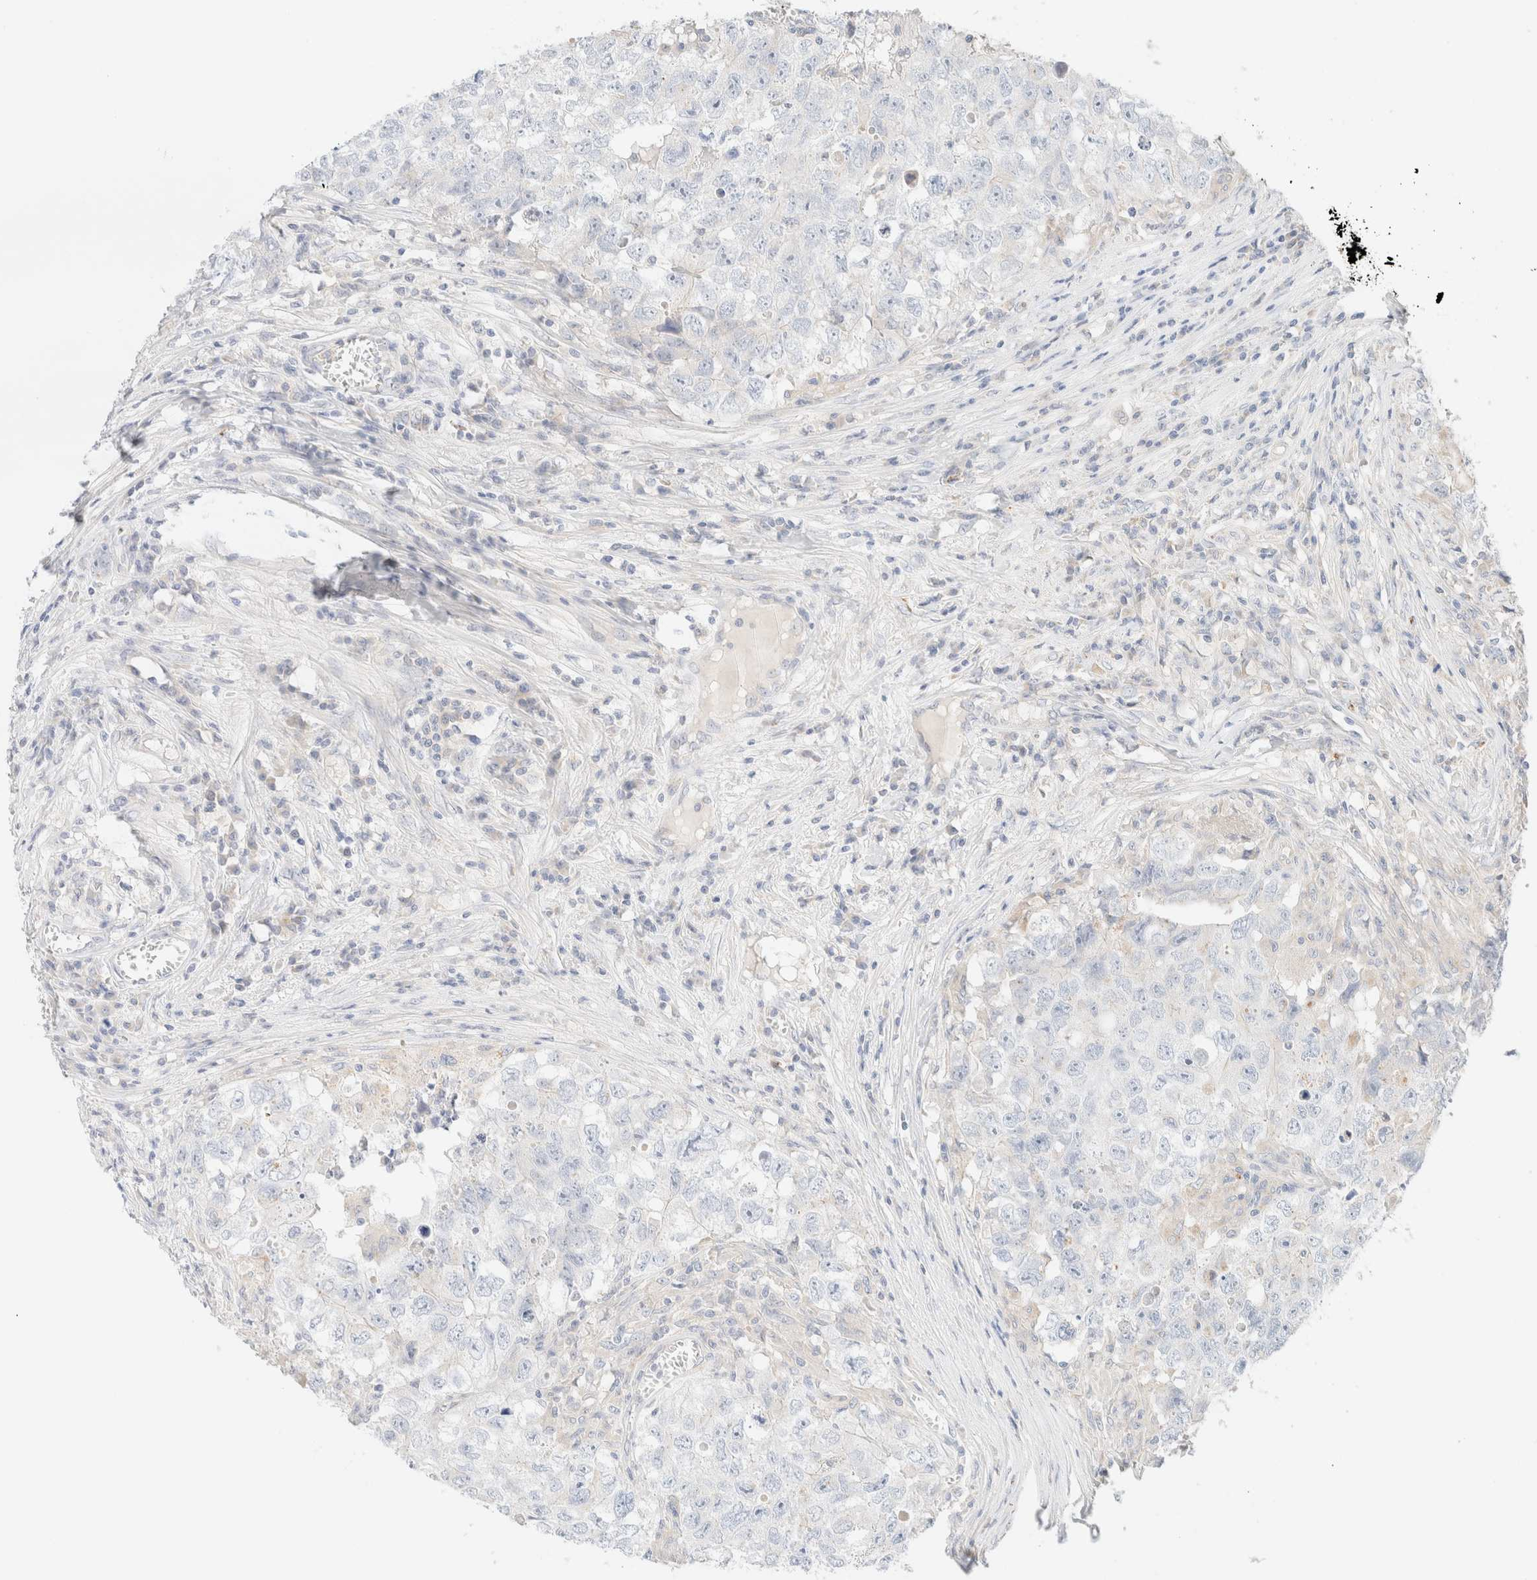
{"staining": {"intensity": "negative", "quantity": "none", "location": "none"}, "tissue": "testis cancer", "cell_type": "Tumor cells", "image_type": "cancer", "snomed": [{"axis": "morphology", "description": "Seminoma, NOS"}, {"axis": "morphology", "description": "Carcinoma, Embryonal, NOS"}, {"axis": "topography", "description": "Testis"}], "caption": "This histopathology image is of seminoma (testis) stained with IHC to label a protein in brown with the nuclei are counter-stained blue. There is no expression in tumor cells.", "gene": "SARM1", "patient": {"sex": "male", "age": 43}}